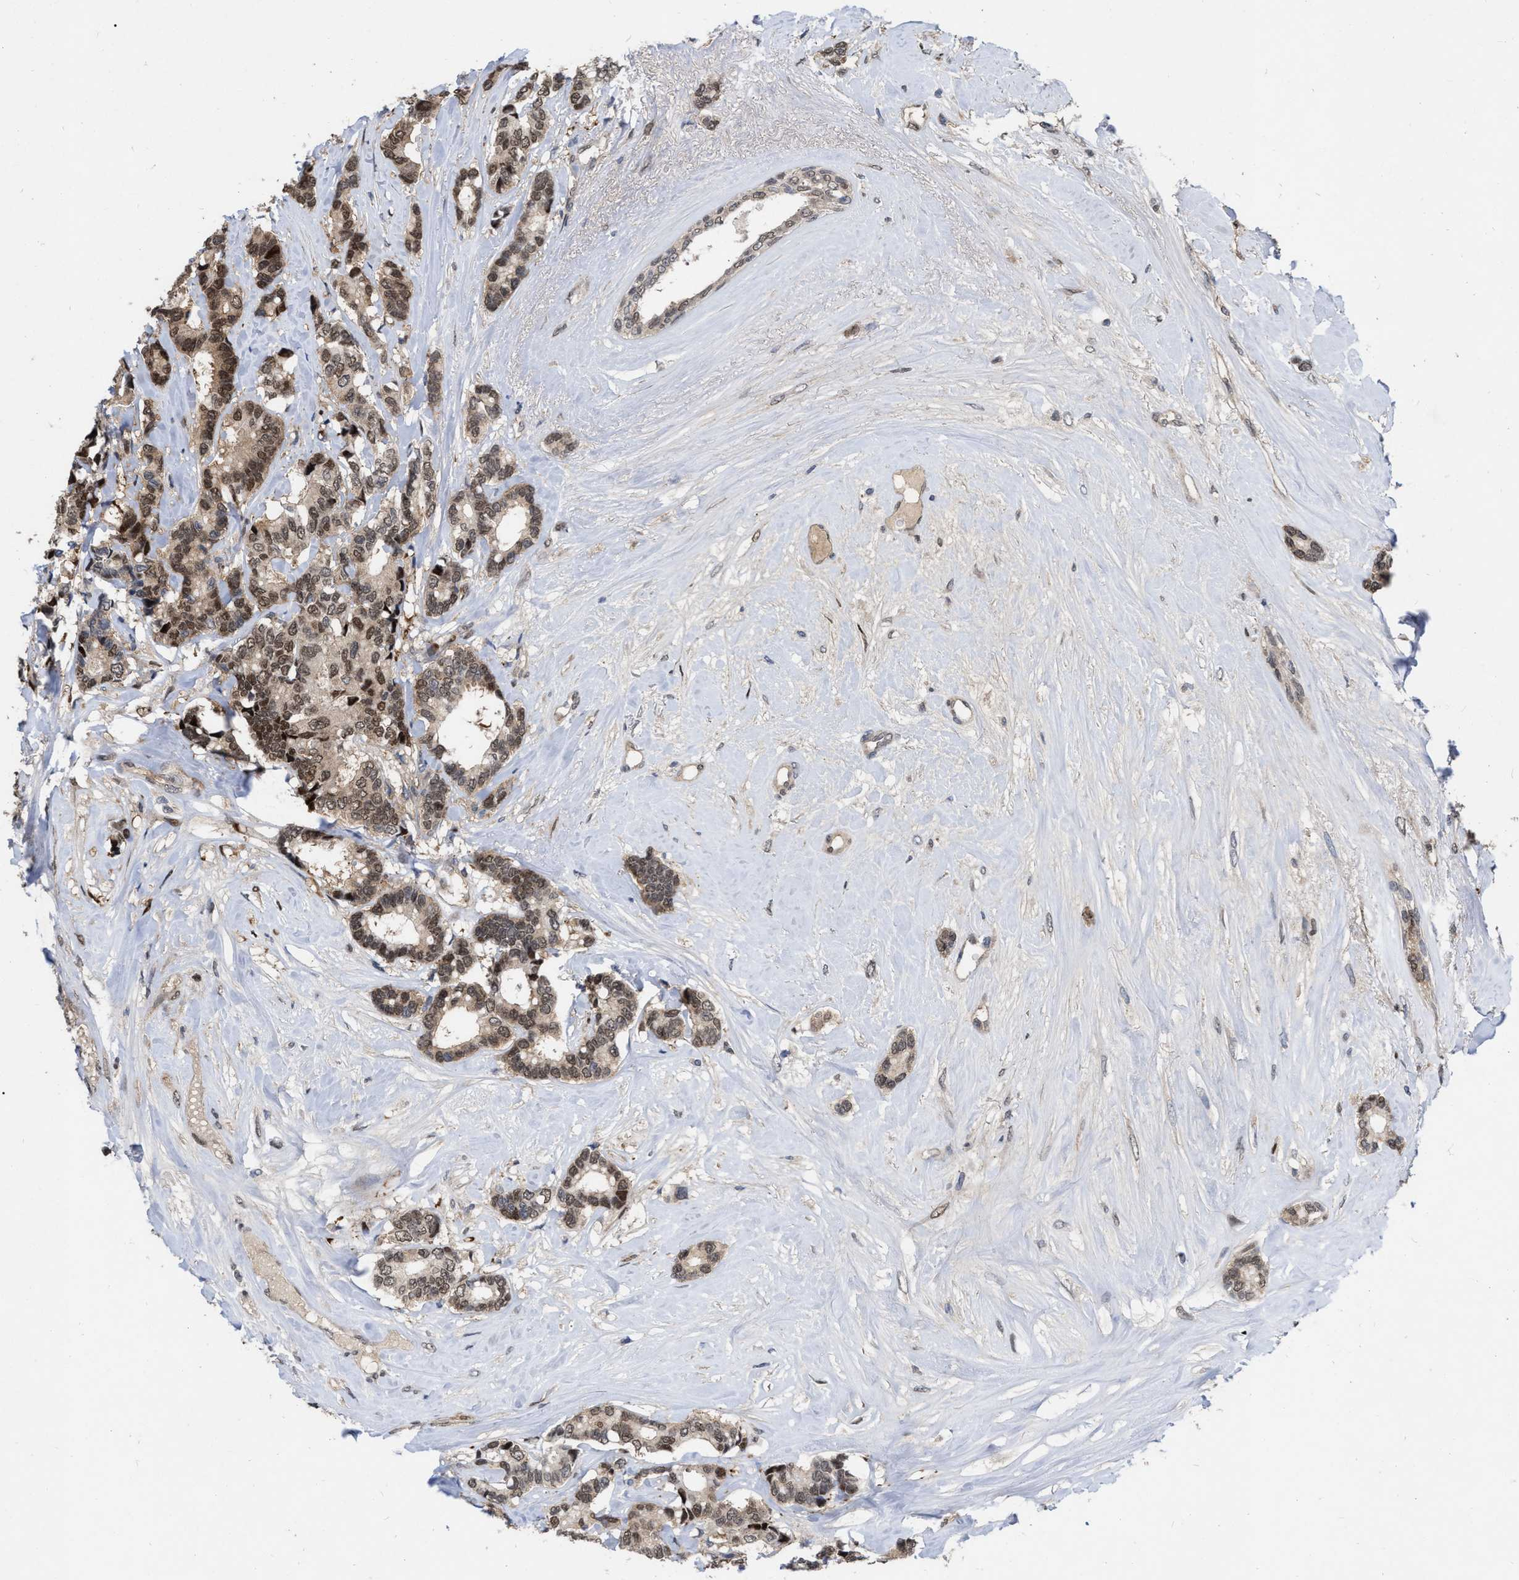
{"staining": {"intensity": "moderate", "quantity": ">75%", "location": "cytoplasmic/membranous,nuclear"}, "tissue": "breast cancer", "cell_type": "Tumor cells", "image_type": "cancer", "snomed": [{"axis": "morphology", "description": "Duct carcinoma"}, {"axis": "topography", "description": "Breast"}], "caption": "The micrograph demonstrates immunohistochemical staining of breast cancer. There is moderate cytoplasmic/membranous and nuclear expression is appreciated in about >75% of tumor cells.", "gene": "MDM4", "patient": {"sex": "female", "age": 87}}